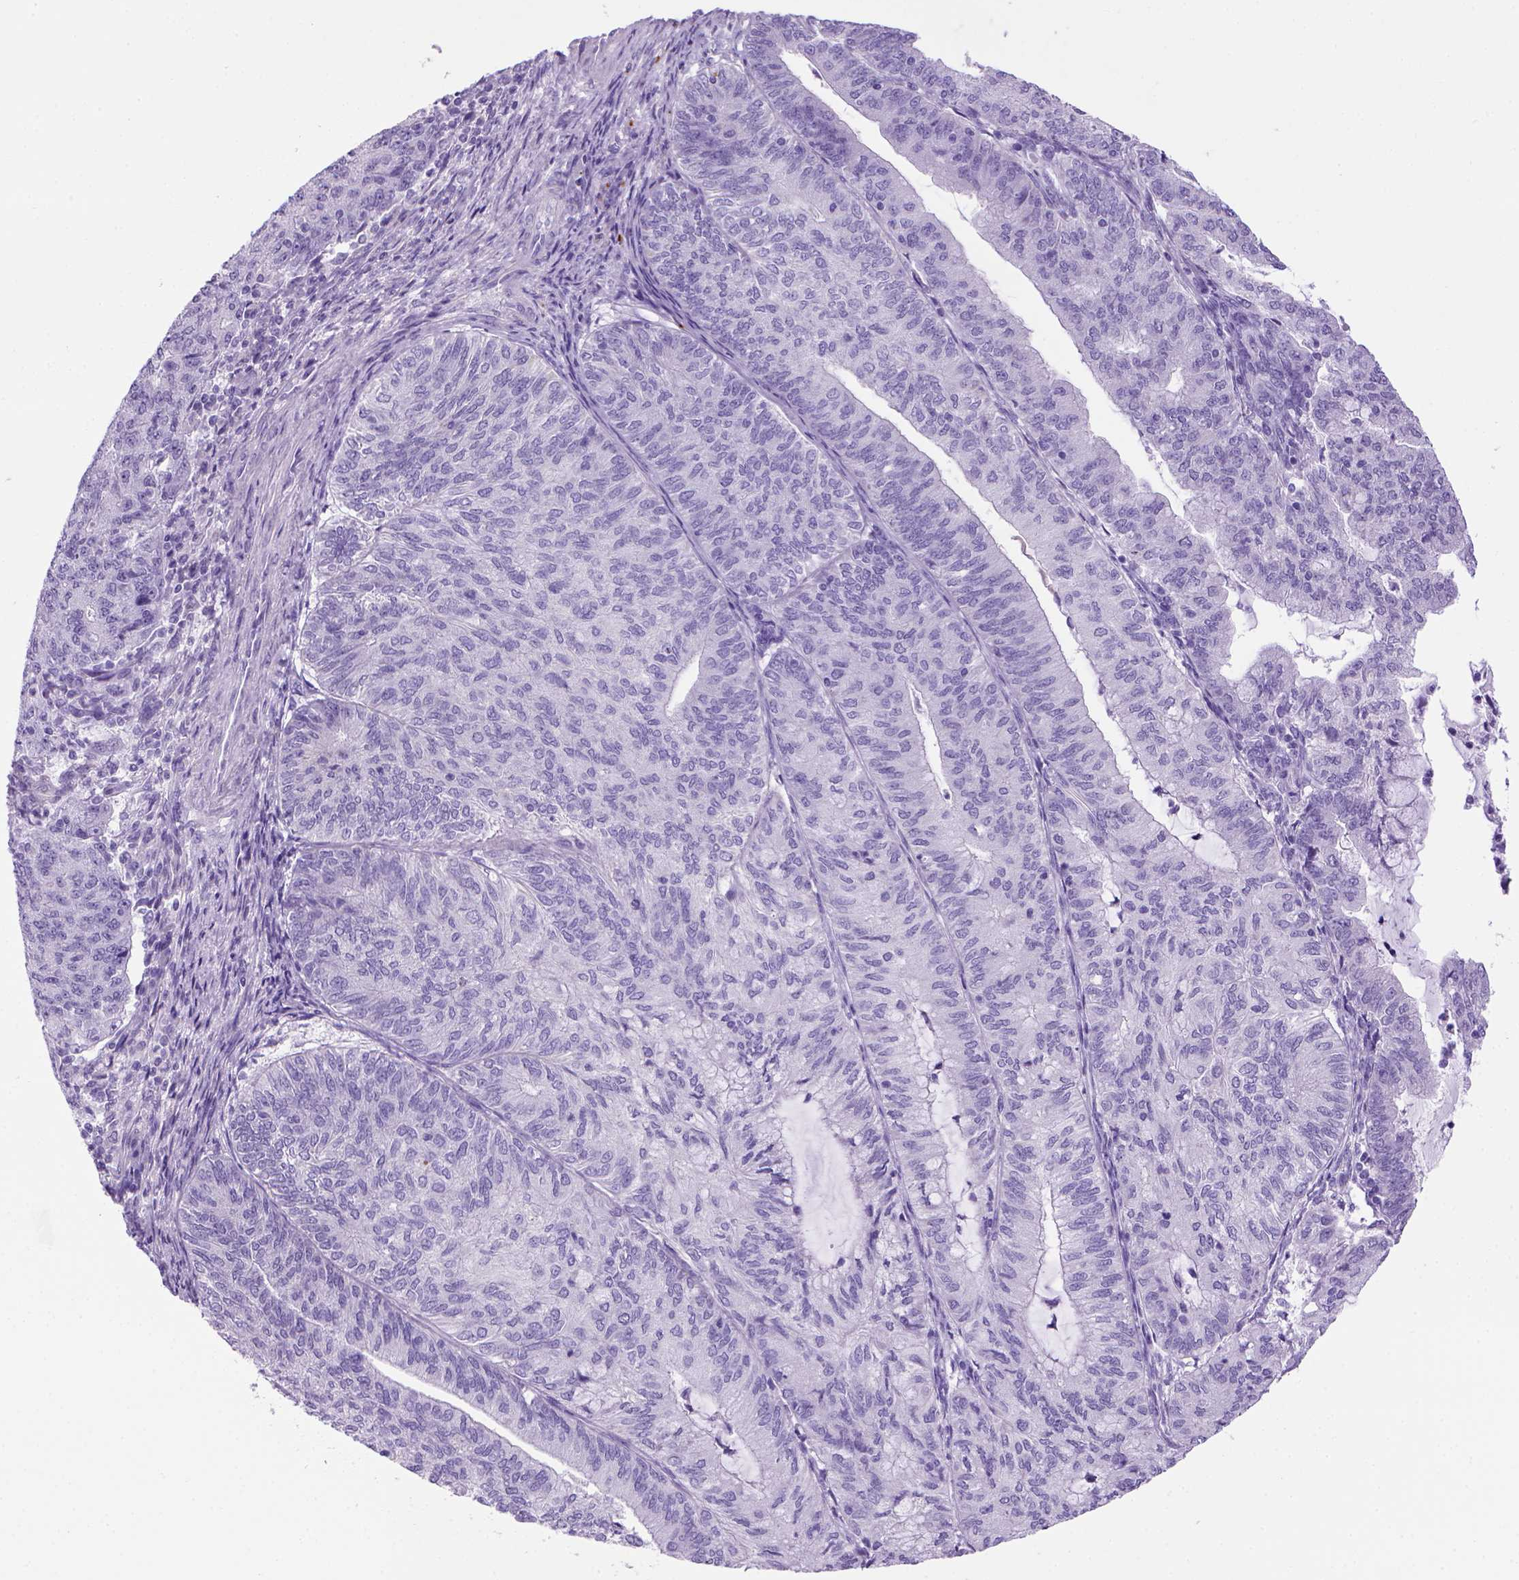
{"staining": {"intensity": "negative", "quantity": "none", "location": "none"}, "tissue": "endometrial cancer", "cell_type": "Tumor cells", "image_type": "cancer", "snomed": [{"axis": "morphology", "description": "Adenocarcinoma, NOS"}, {"axis": "topography", "description": "Endometrium"}], "caption": "Tumor cells are negative for protein expression in human endometrial cancer (adenocarcinoma). Nuclei are stained in blue.", "gene": "ARHGEF33", "patient": {"sex": "female", "age": 82}}